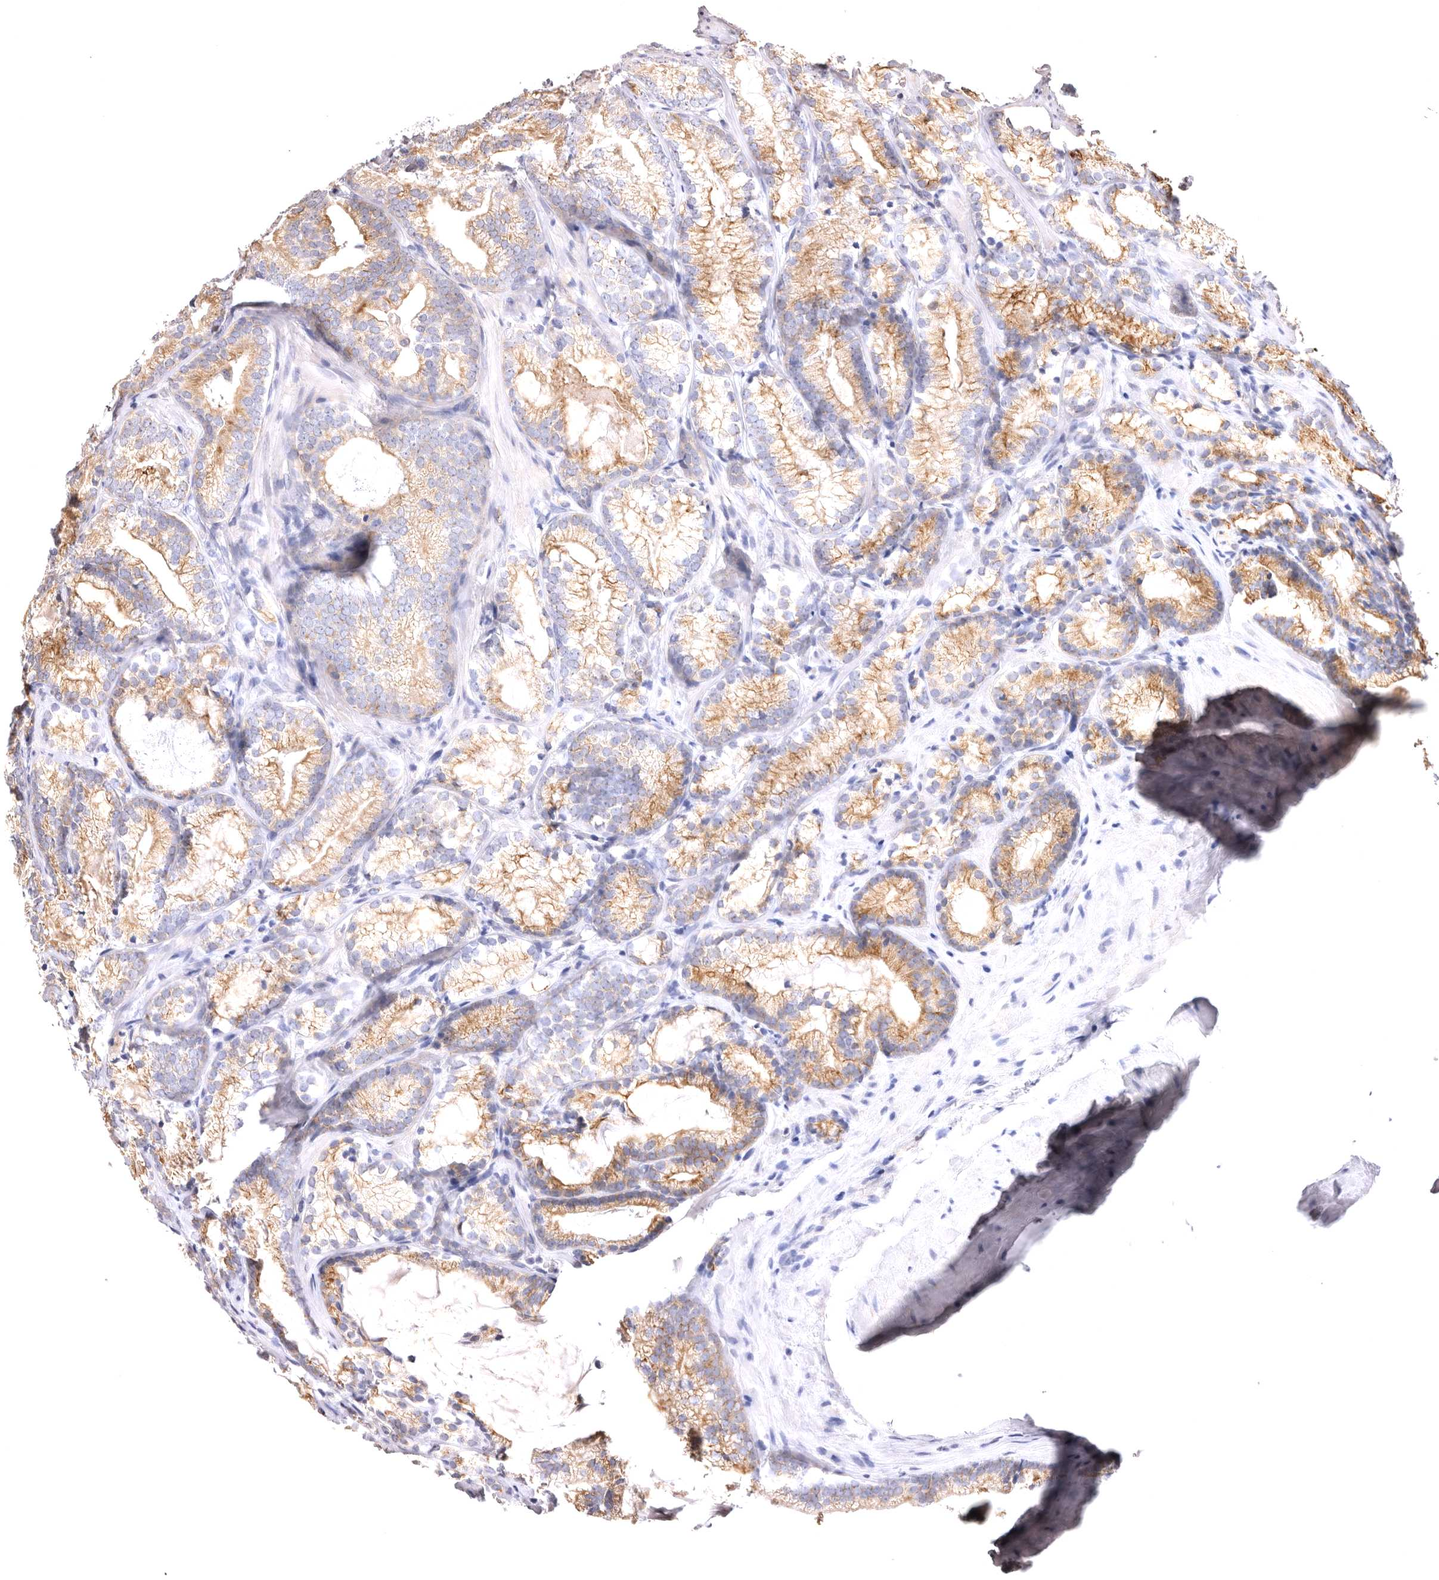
{"staining": {"intensity": "moderate", "quantity": "25%-75%", "location": "cytoplasmic/membranous"}, "tissue": "prostate cancer", "cell_type": "Tumor cells", "image_type": "cancer", "snomed": [{"axis": "morphology", "description": "Adenocarcinoma, Low grade"}, {"axis": "topography", "description": "Prostate"}], "caption": "Protein staining of prostate low-grade adenocarcinoma tissue reveals moderate cytoplasmic/membranous positivity in about 25%-75% of tumor cells. Immunohistochemistry stains the protein in brown and the nuclei are stained blue.", "gene": "VPS45", "patient": {"sex": "male", "age": 72}}